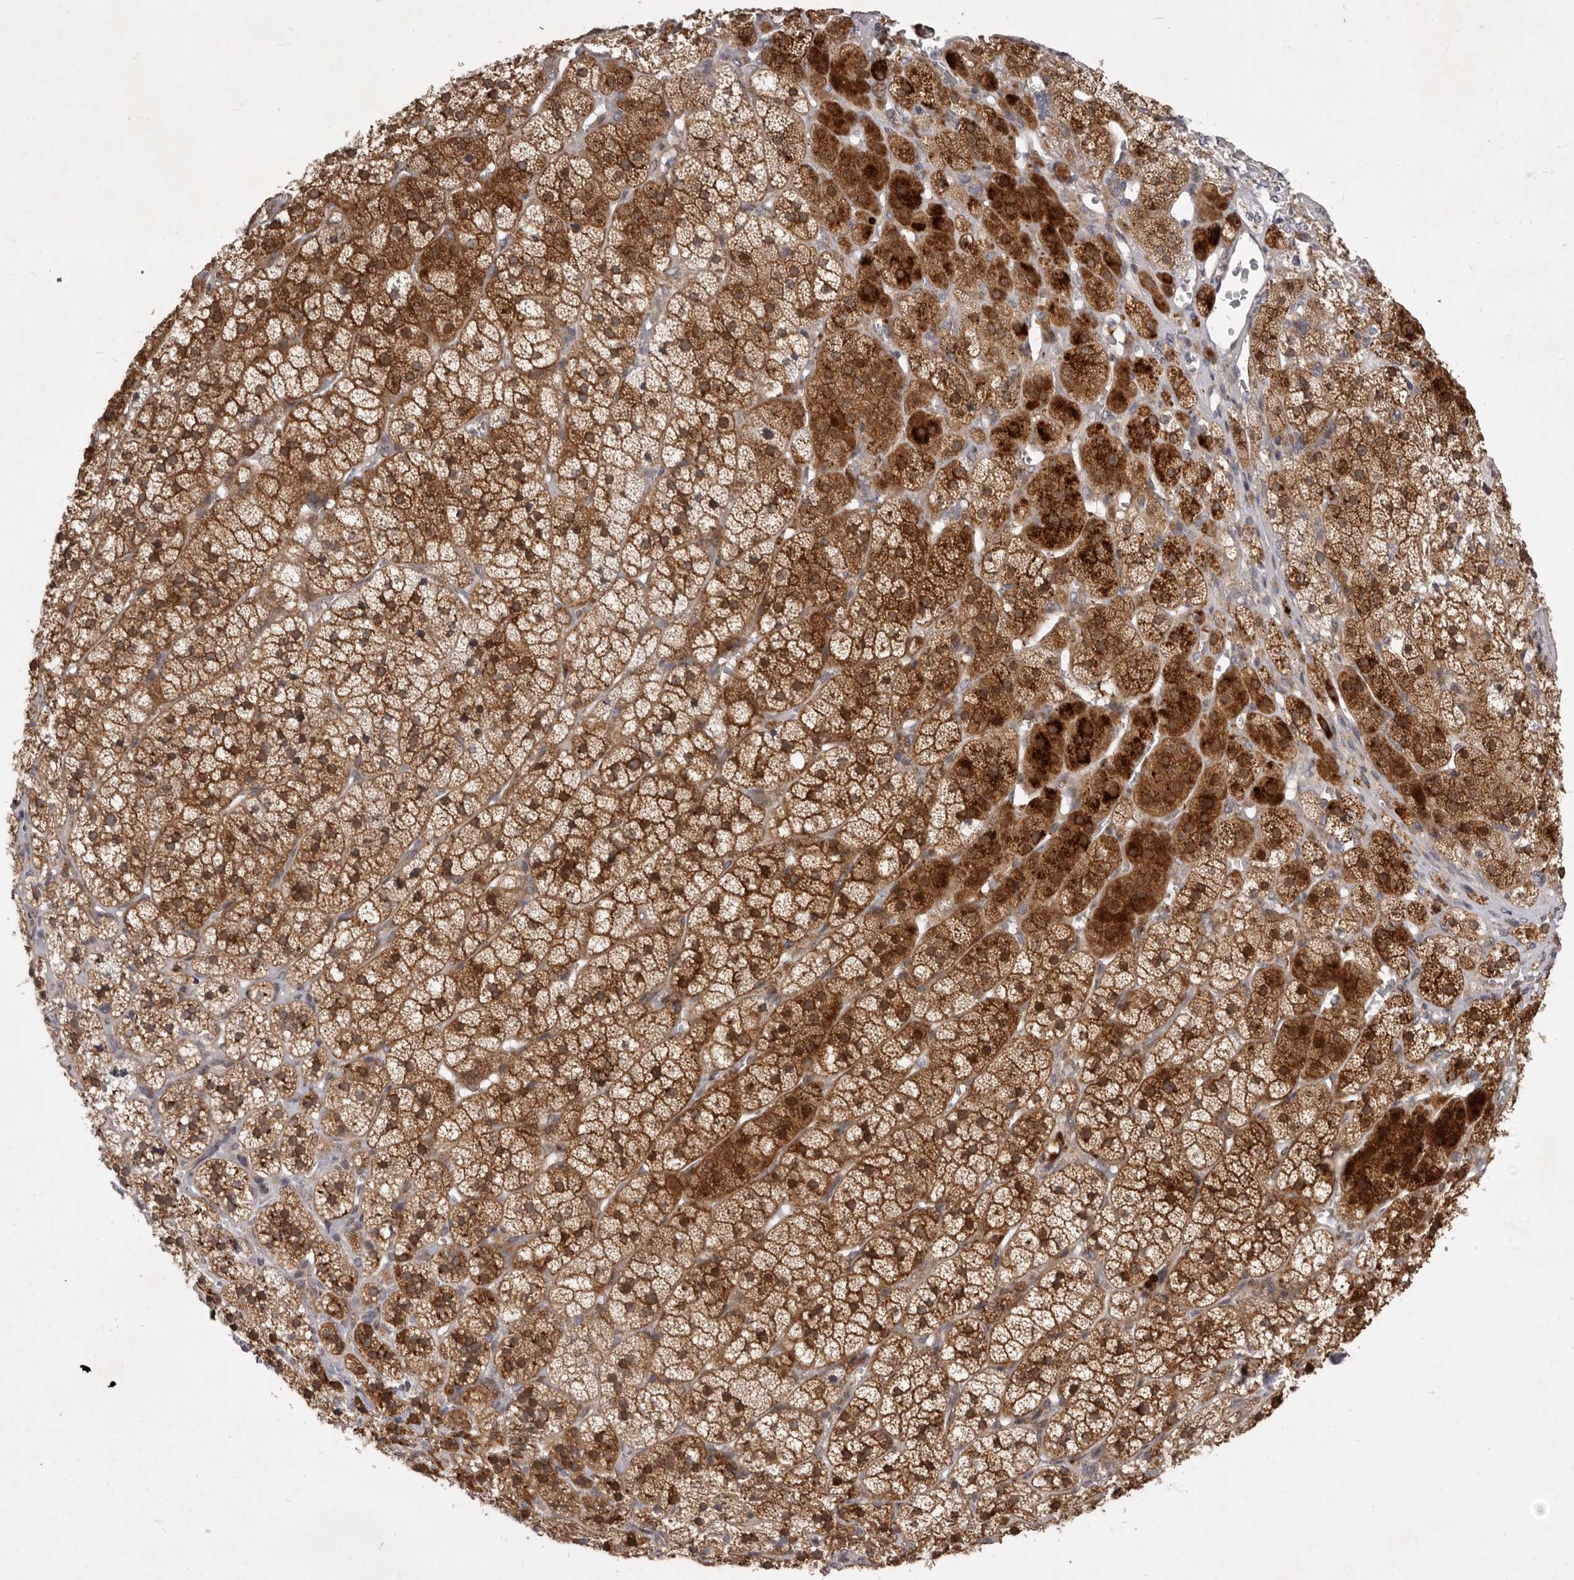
{"staining": {"intensity": "strong", "quantity": ">75%", "location": "cytoplasmic/membranous"}, "tissue": "adrenal gland", "cell_type": "Glandular cells", "image_type": "normal", "snomed": [{"axis": "morphology", "description": "Normal tissue, NOS"}, {"axis": "topography", "description": "Adrenal gland"}], "caption": "A high amount of strong cytoplasmic/membranous staining is seen in about >75% of glandular cells in benign adrenal gland.", "gene": "TBC1D8B", "patient": {"sex": "female", "age": 44}}